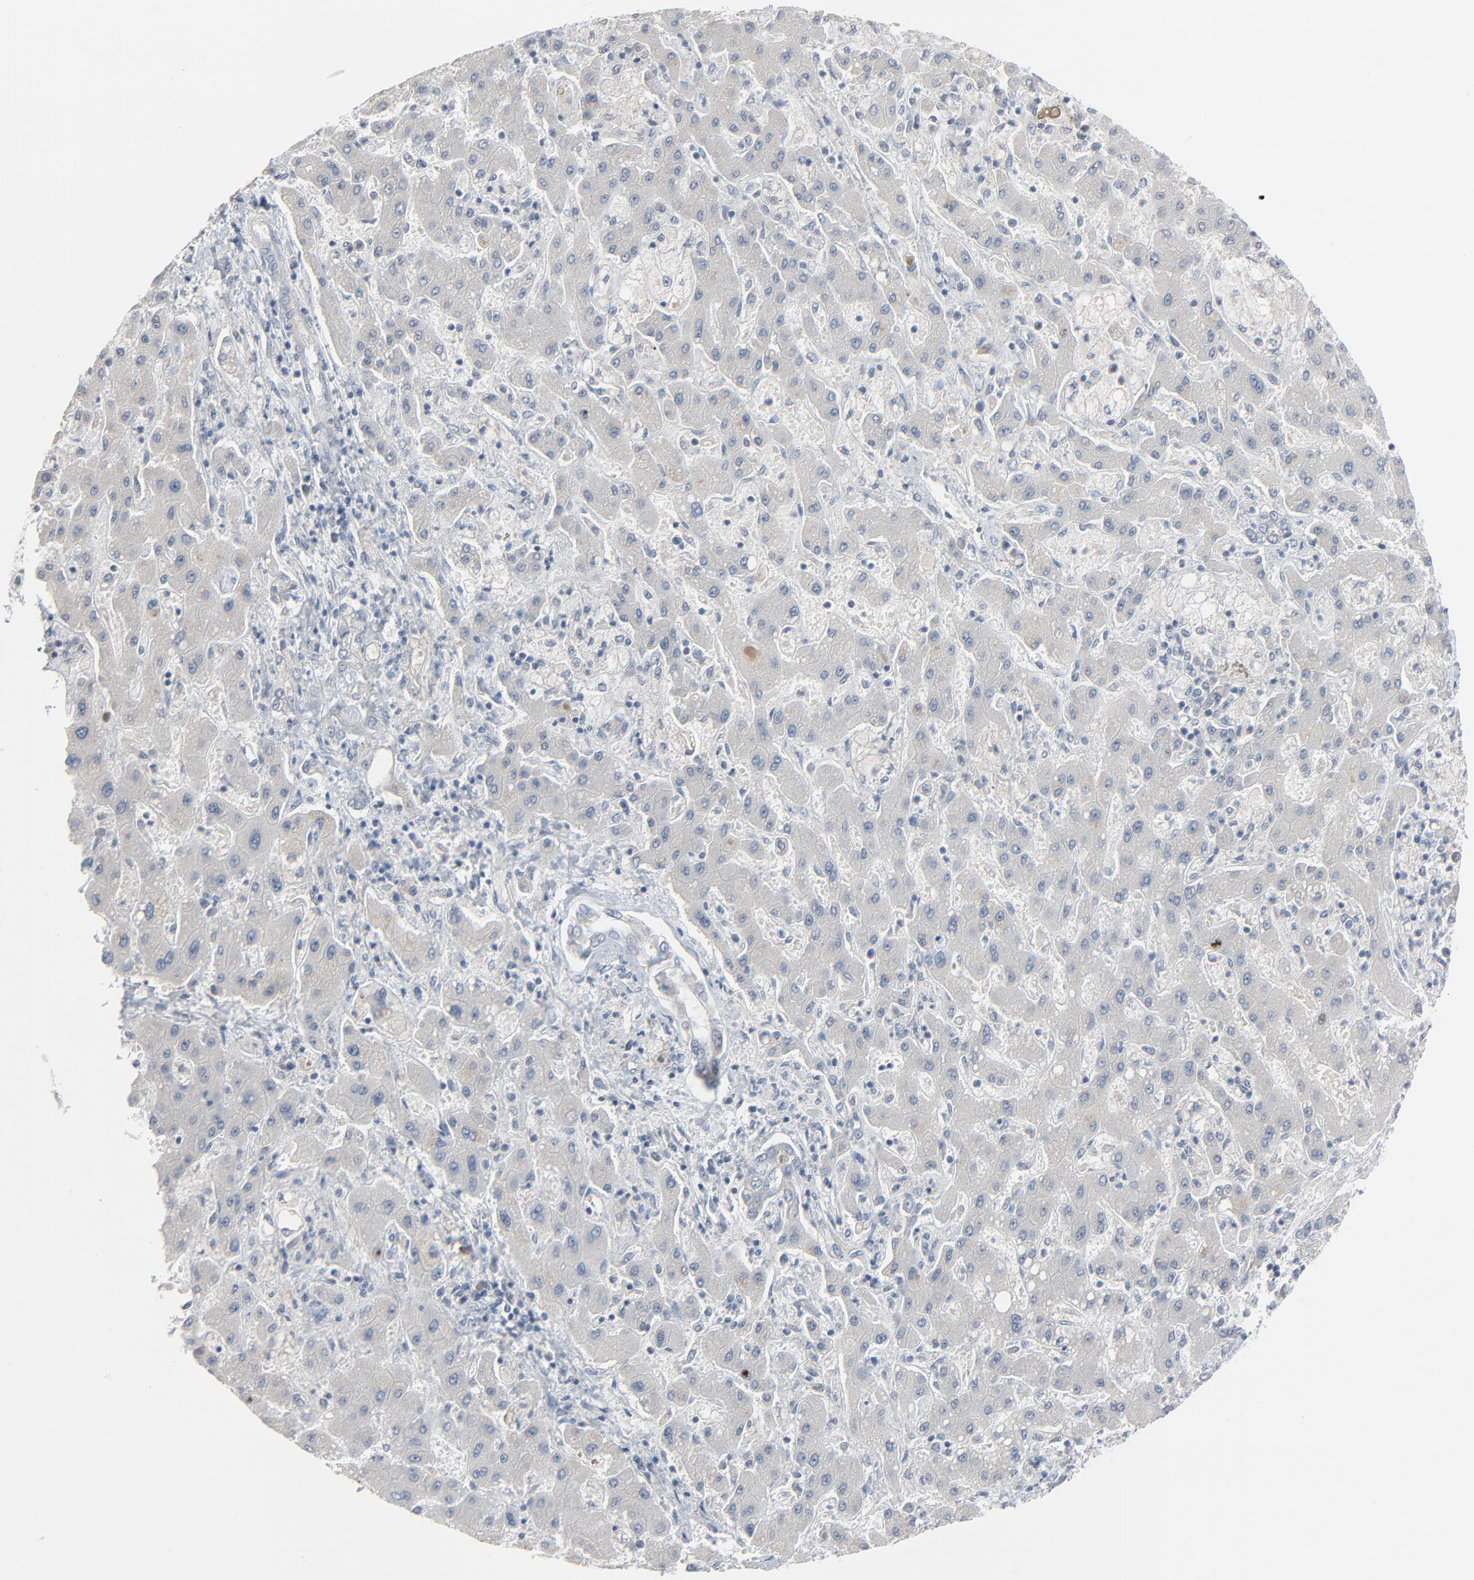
{"staining": {"intensity": "negative", "quantity": "none", "location": "none"}, "tissue": "liver cancer", "cell_type": "Tumor cells", "image_type": "cancer", "snomed": [{"axis": "morphology", "description": "Cholangiocarcinoma"}, {"axis": "topography", "description": "Liver"}], "caption": "Immunohistochemistry (IHC) photomicrograph of human cholangiocarcinoma (liver) stained for a protein (brown), which displays no expression in tumor cells.", "gene": "SAGE1", "patient": {"sex": "male", "age": 50}}